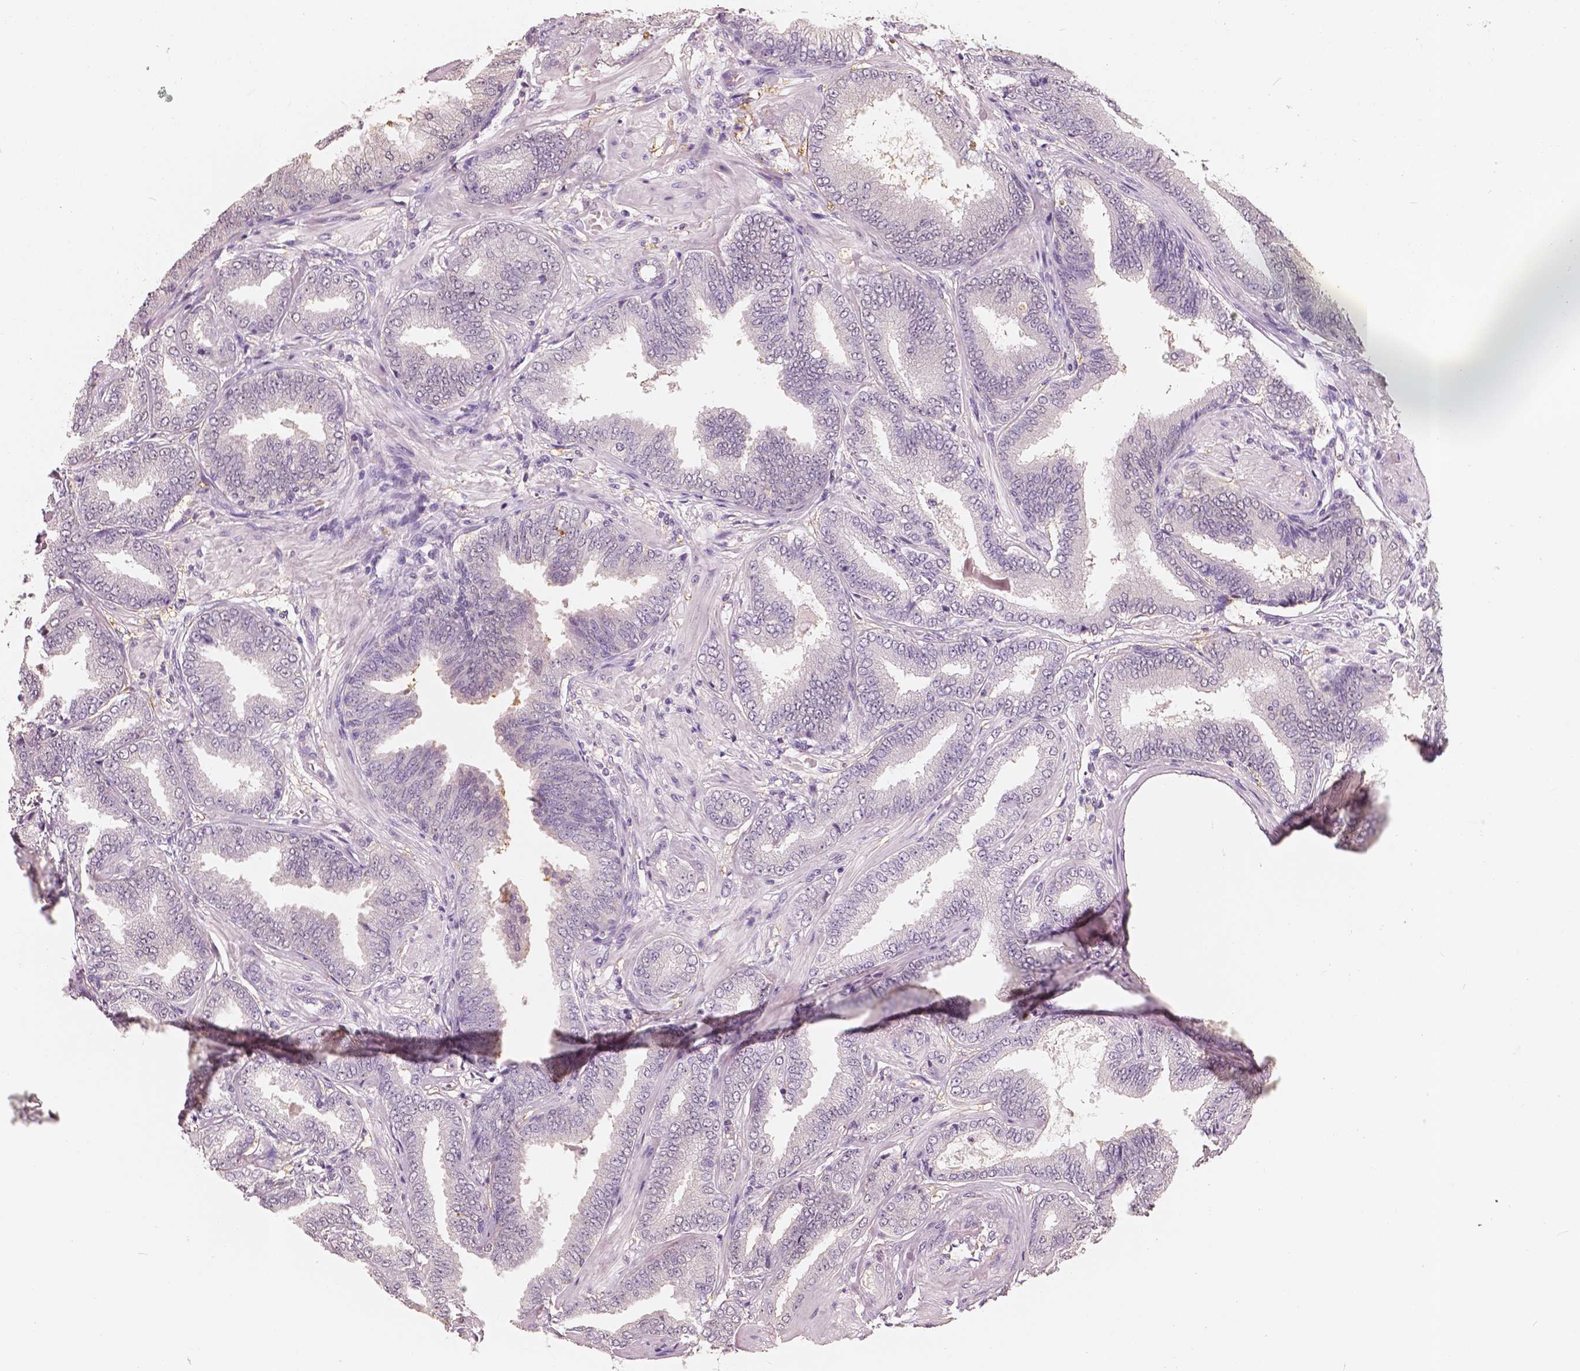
{"staining": {"intensity": "negative", "quantity": "none", "location": "none"}, "tissue": "prostate cancer", "cell_type": "Tumor cells", "image_type": "cancer", "snomed": [{"axis": "morphology", "description": "Adenocarcinoma, Low grade"}, {"axis": "topography", "description": "Prostate"}], "caption": "Prostate cancer was stained to show a protein in brown. There is no significant staining in tumor cells.", "gene": "SAT2", "patient": {"sex": "male", "age": 55}}